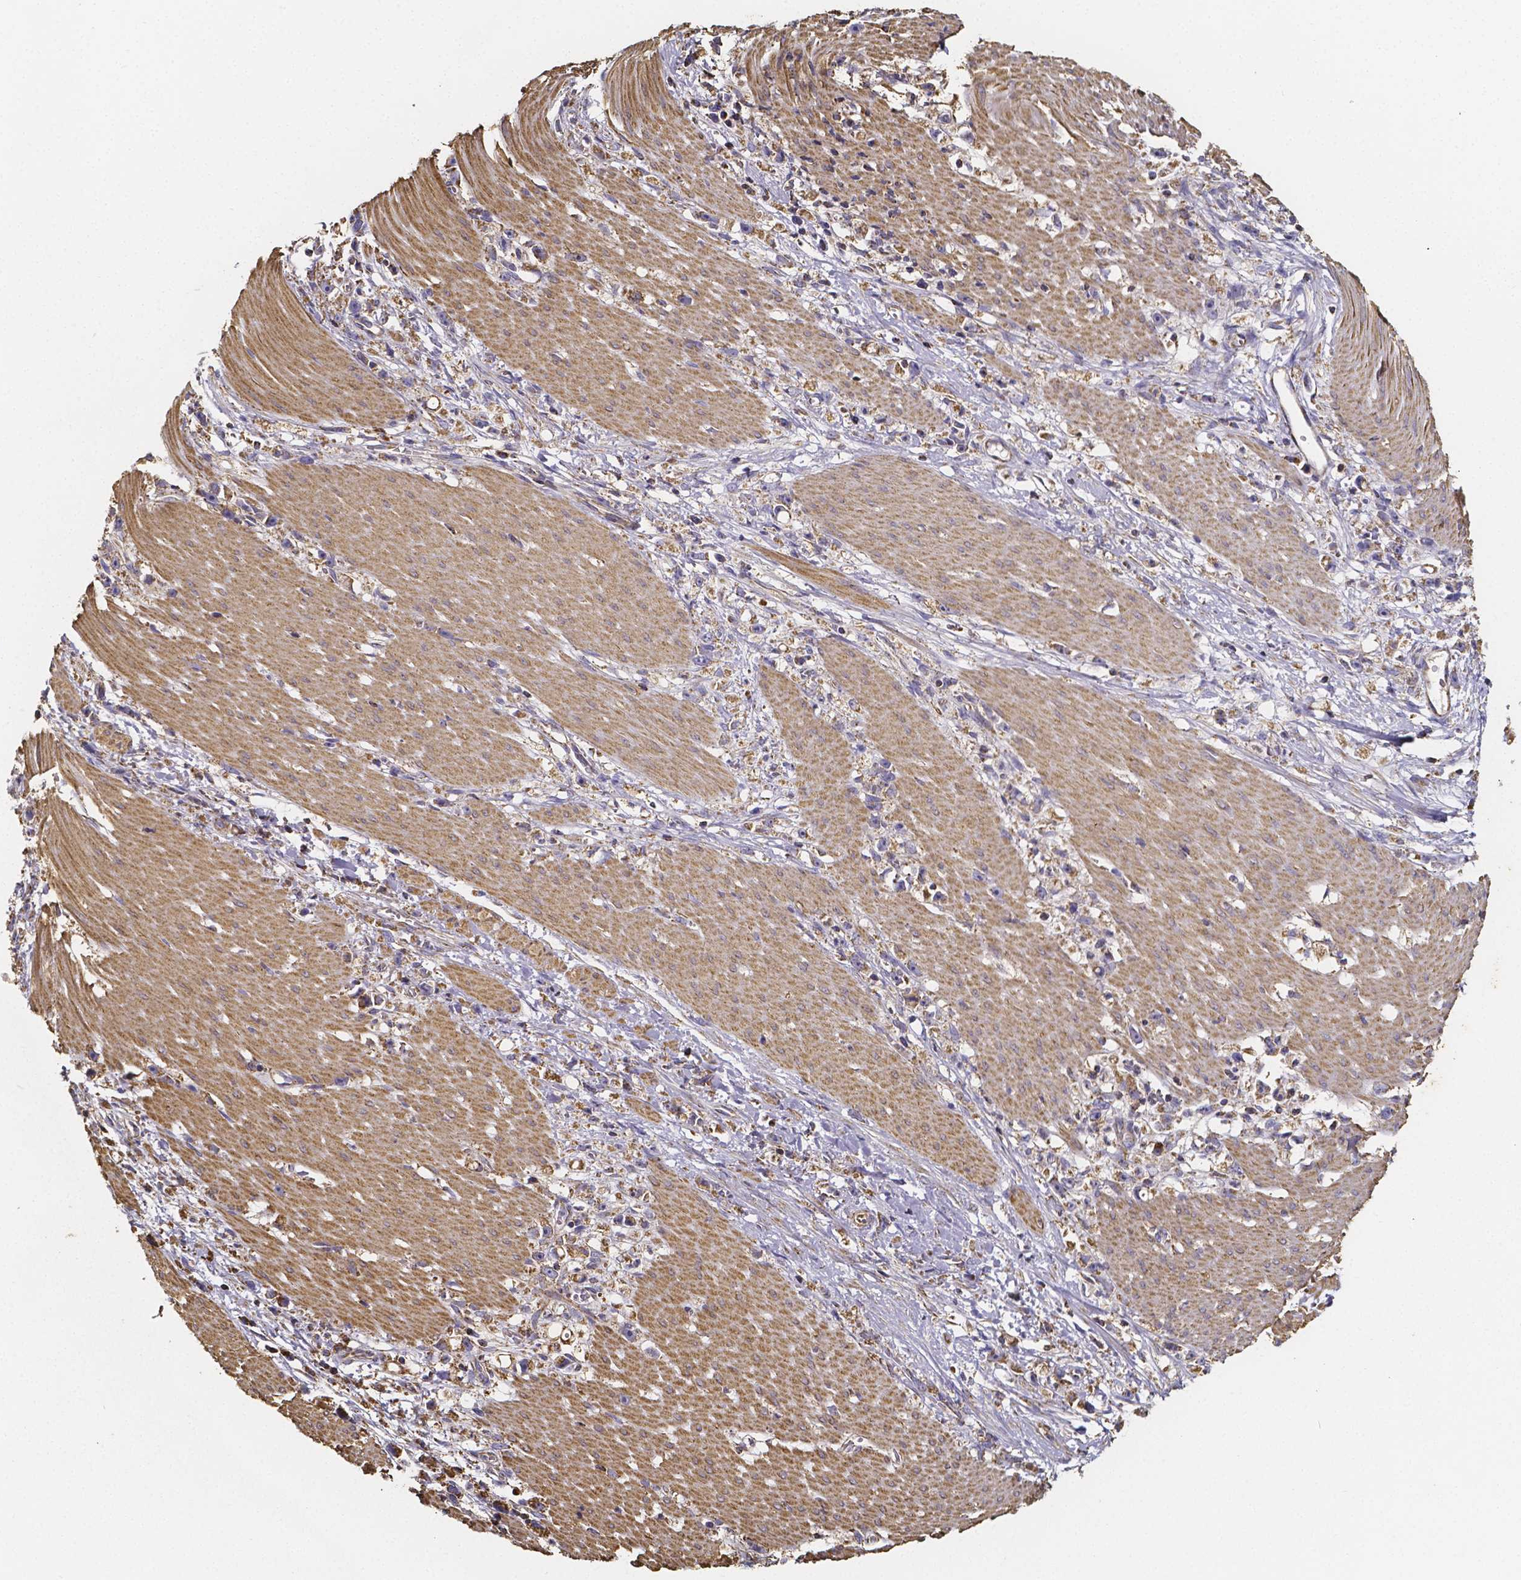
{"staining": {"intensity": "weak", "quantity": ">75%", "location": "cytoplasmic/membranous"}, "tissue": "stomach cancer", "cell_type": "Tumor cells", "image_type": "cancer", "snomed": [{"axis": "morphology", "description": "Adenocarcinoma, NOS"}, {"axis": "topography", "description": "Stomach"}], "caption": "The micrograph demonstrates immunohistochemical staining of stomach cancer (adenocarcinoma). There is weak cytoplasmic/membranous expression is identified in approximately >75% of tumor cells. The staining was performed using DAB (3,3'-diaminobenzidine) to visualize the protein expression in brown, while the nuclei were stained in blue with hematoxylin (Magnification: 20x).", "gene": "SLC35D2", "patient": {"sex": "female", "age": 59}}